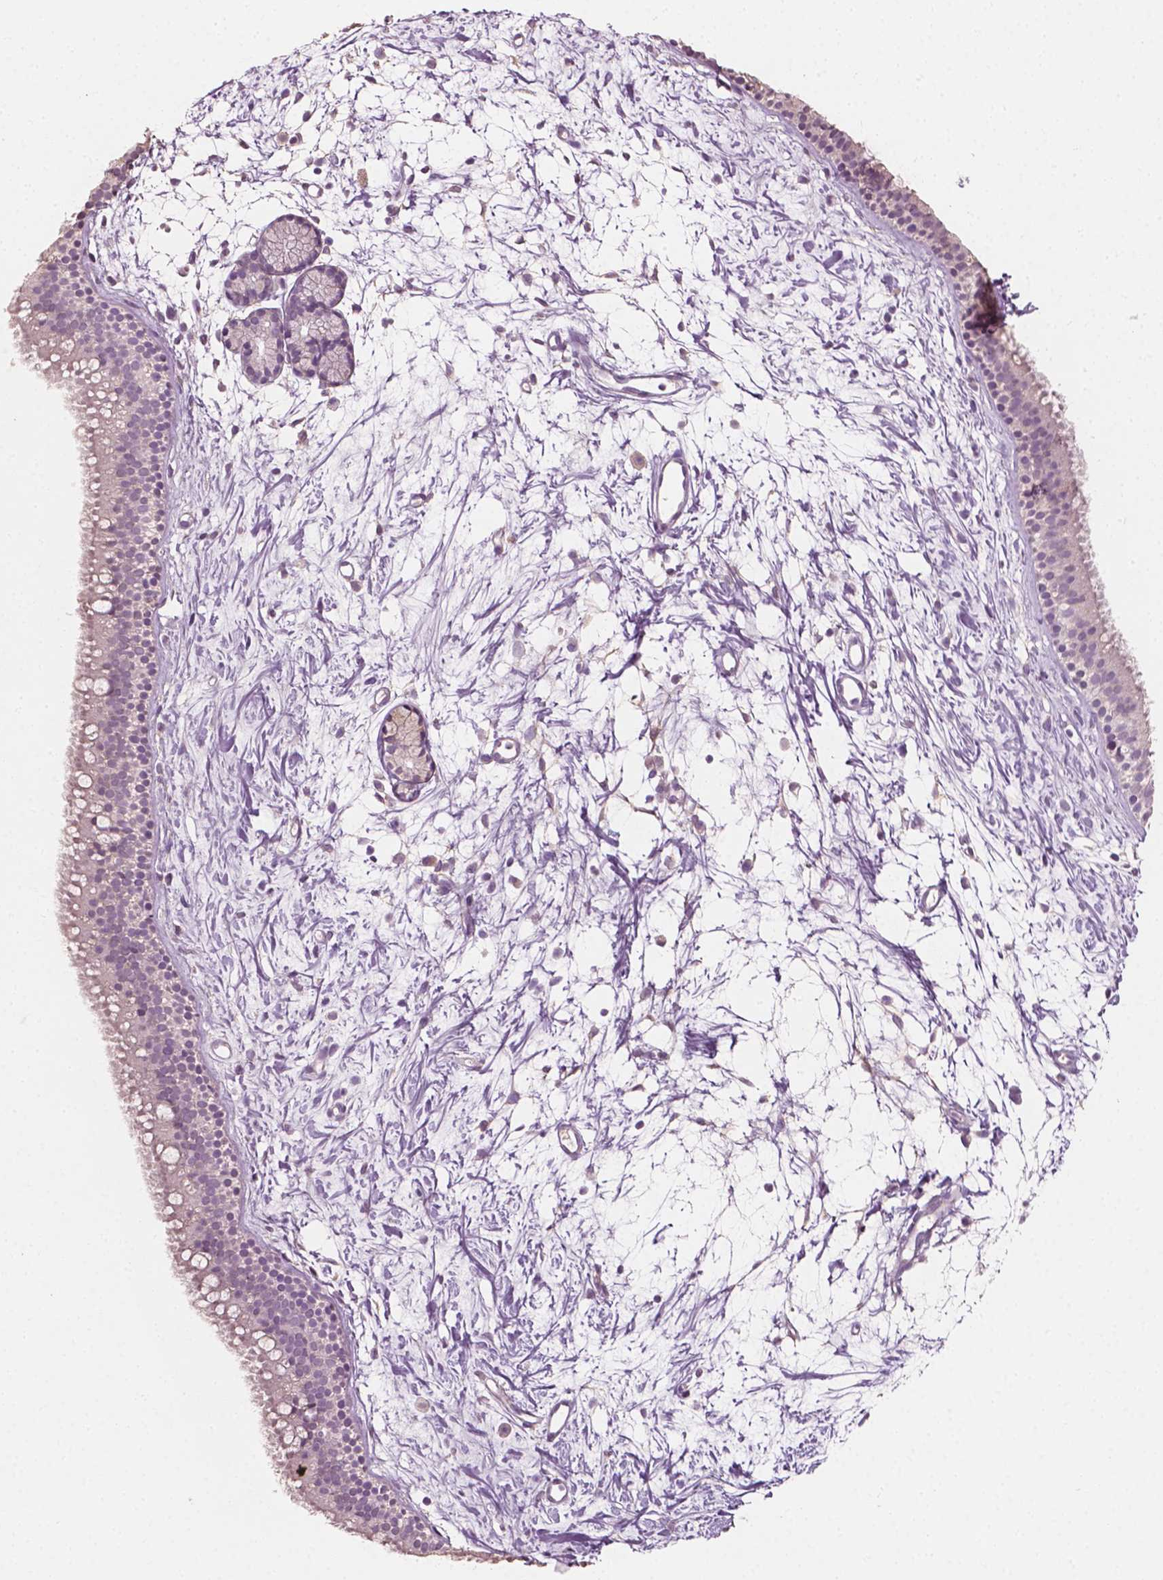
{"staining": {"intensity": "weak", "quantity": "25%-75%", "location": "nuclear"}, "tissue": "nasopharynx", "cell_type": "Respiratory epithelial cells", "image_type": "normal", "snomed": [{"axis": "morphology", "description": "Normal tissue, NOS"}, {"axis": "topography", "description": "Nasopharynx"}], "caption": "Respiratory epithelial cells display low levels of weak nuclear staining in approximately 25%-75% of cells in normal human nasopharynx. (Brightfield microscopy of DAB IHC at high magnification).", "gene": "PLA2R1", "patient": {"sex": "male", "age": 58}}